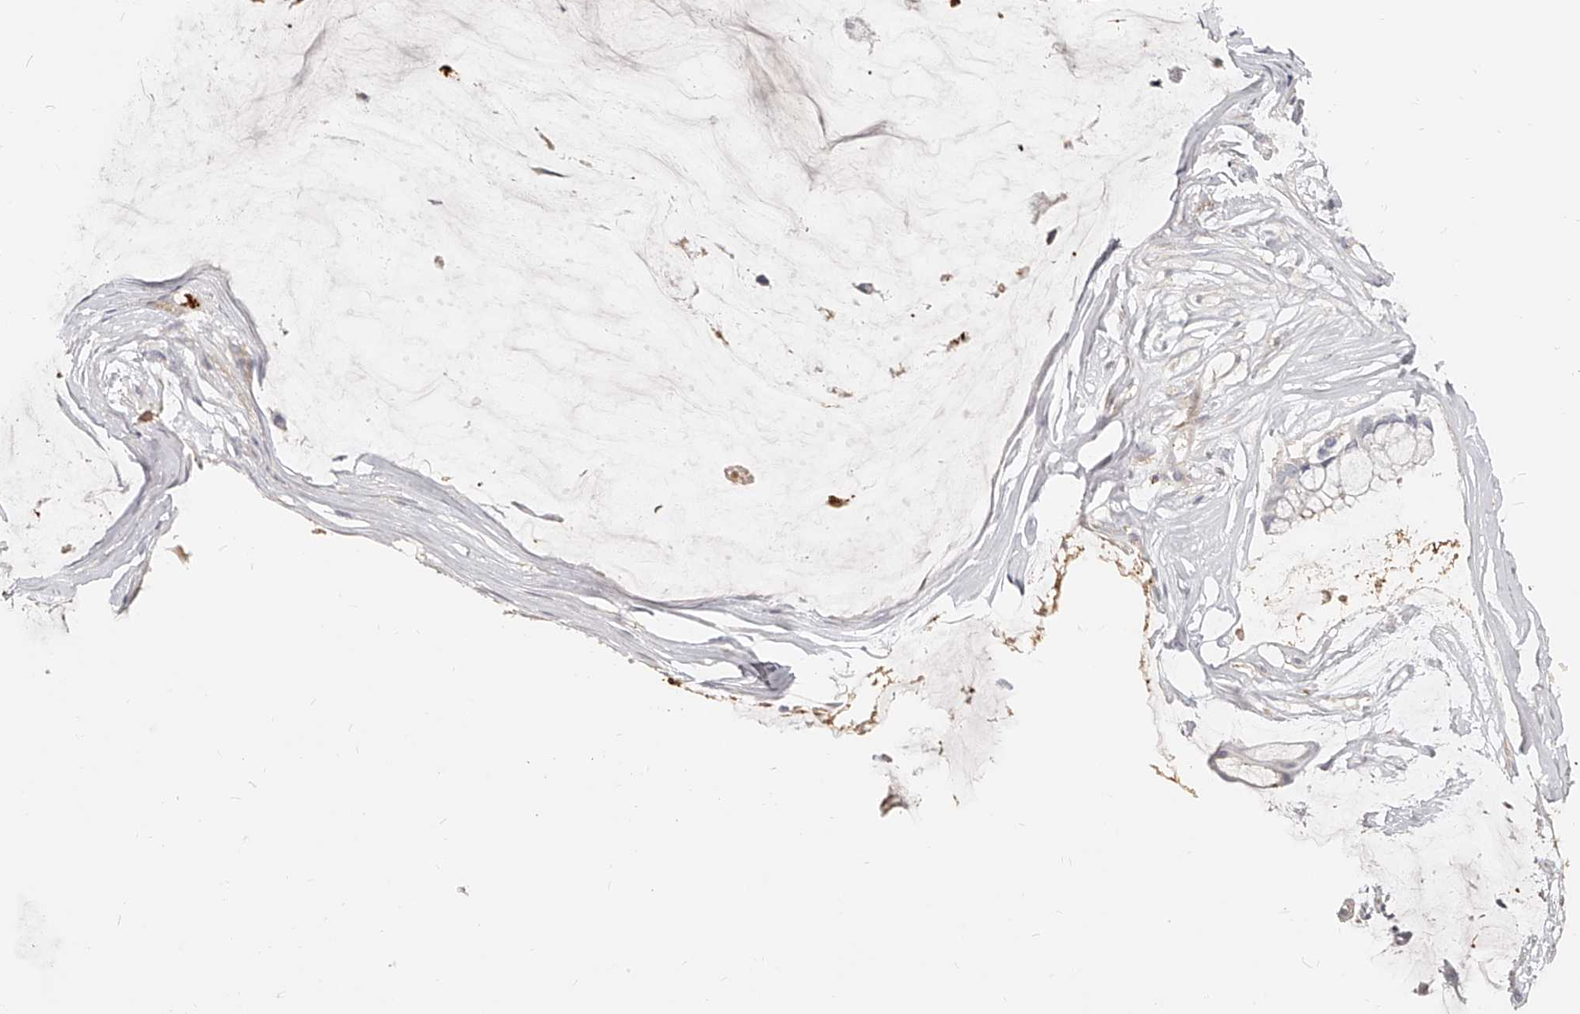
{"staining": {"intensity": "negative", "quantity": "none", "location": "none"}, "tissue": "ovarian cancer", "cell_type": "Tumor cells", "image_type": "cancer", "snomed": [{"axis": "morphology", "description": "Cystadenocarcinoma, mucinous, NOS"}, {"axis": "topography", "description": "Ovary"}], "caption": "Immunohistochemistry (IHC) image of human ovarian cancer stained for a protein (brown), which reveals no expression in tumor cells.", "gene": "ITGB3", "patient": {"sex": "female", "age": 39}}